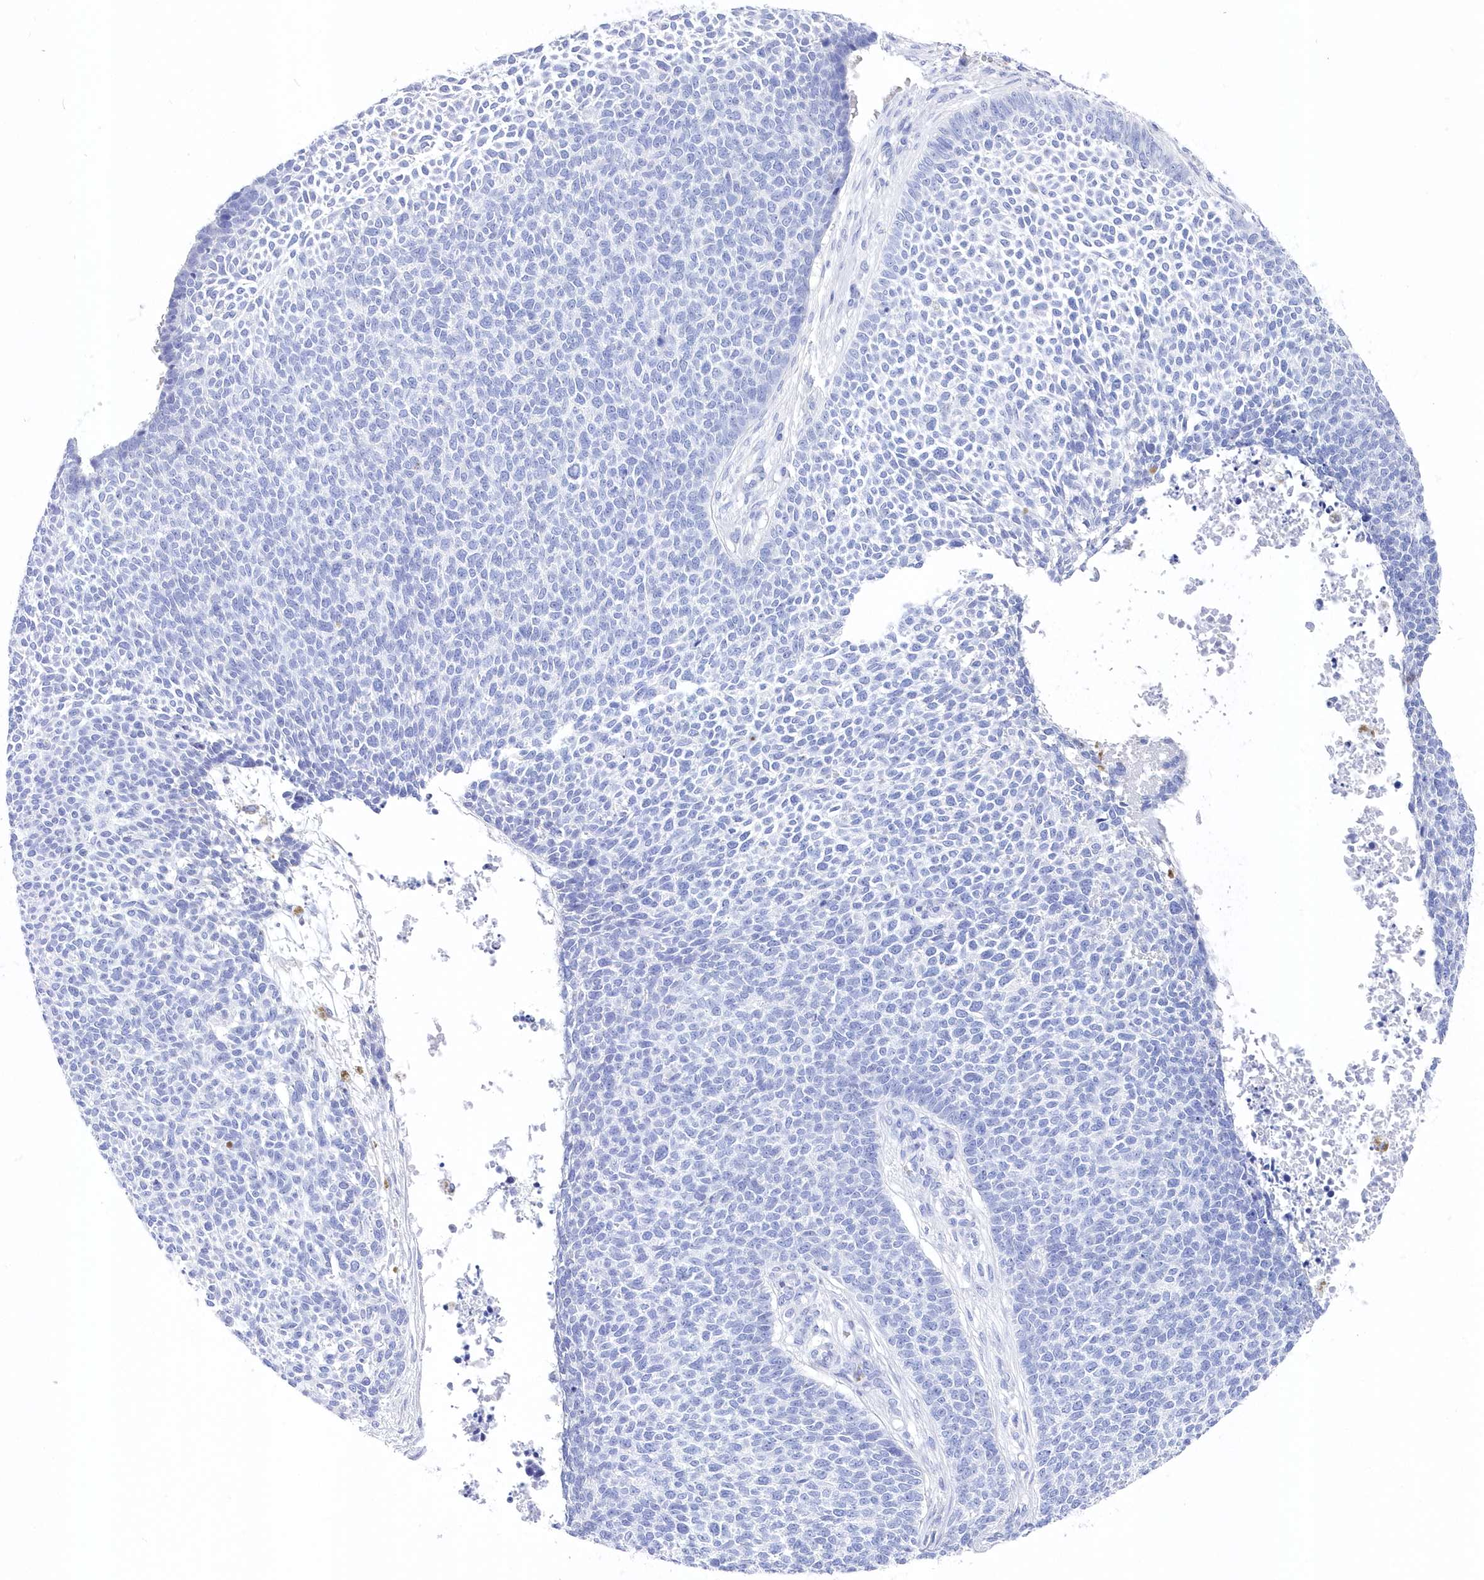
{"staining": {"intensity": "negative", "quantity": "none", "location": "none"}, "tissue": "skin cancer", "cell_type": "Tumor cells", "image_type": "cancer", "snomed": [{"axis": "morphology", "description": "Basal cell carcinoma"}, {"axis": "topography", "description": "Skin"}], "caption": "Immunohistochemistry (IHC) image of neoplastic tissue: human skin basal cell carcinoma stained with DAB exhibits no significant protein staining in tumor cells.", "gene": "CSNK1G2", "patient": {"sex": "female", "age": 84}}